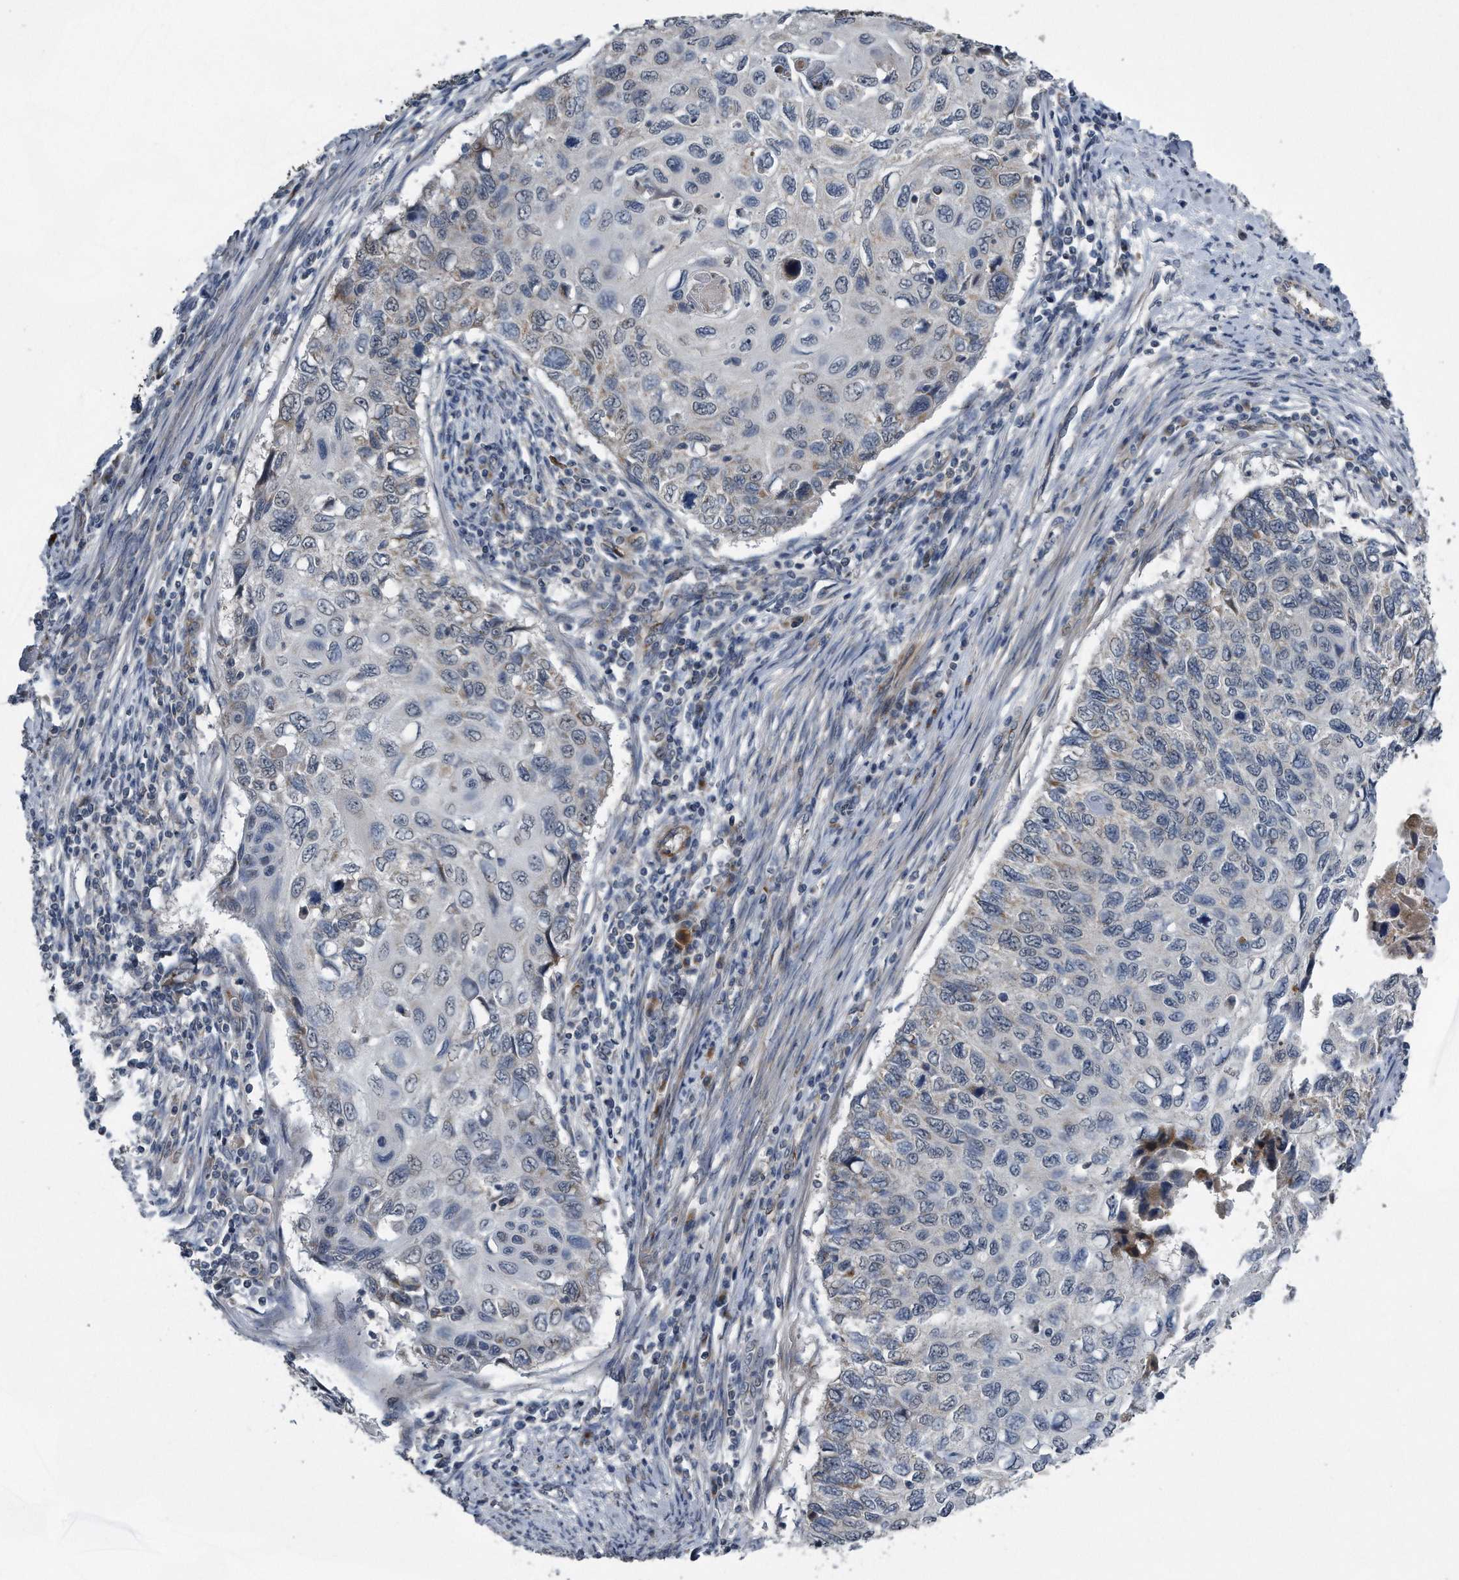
{"staining": {"intensity": "negative", "quantity": "none", "location": "none"}, "tissue": "cervical cancer", "cell_type": "Tumor cells", "image_type": "cancer", "snomed": [{"axis": "morphology", "description": "Squamous cell carcinoma, NOS"}, {"axis": "topography", "description": "Cervix"}], "caption": "Squamous cell carcinoma (cervical) stained for a protein using immunohistochemistry (IHC) exhibits no expression tumor cells.", "gene": "LYRM4", "patient": {"sex": "female", "age": 70}}